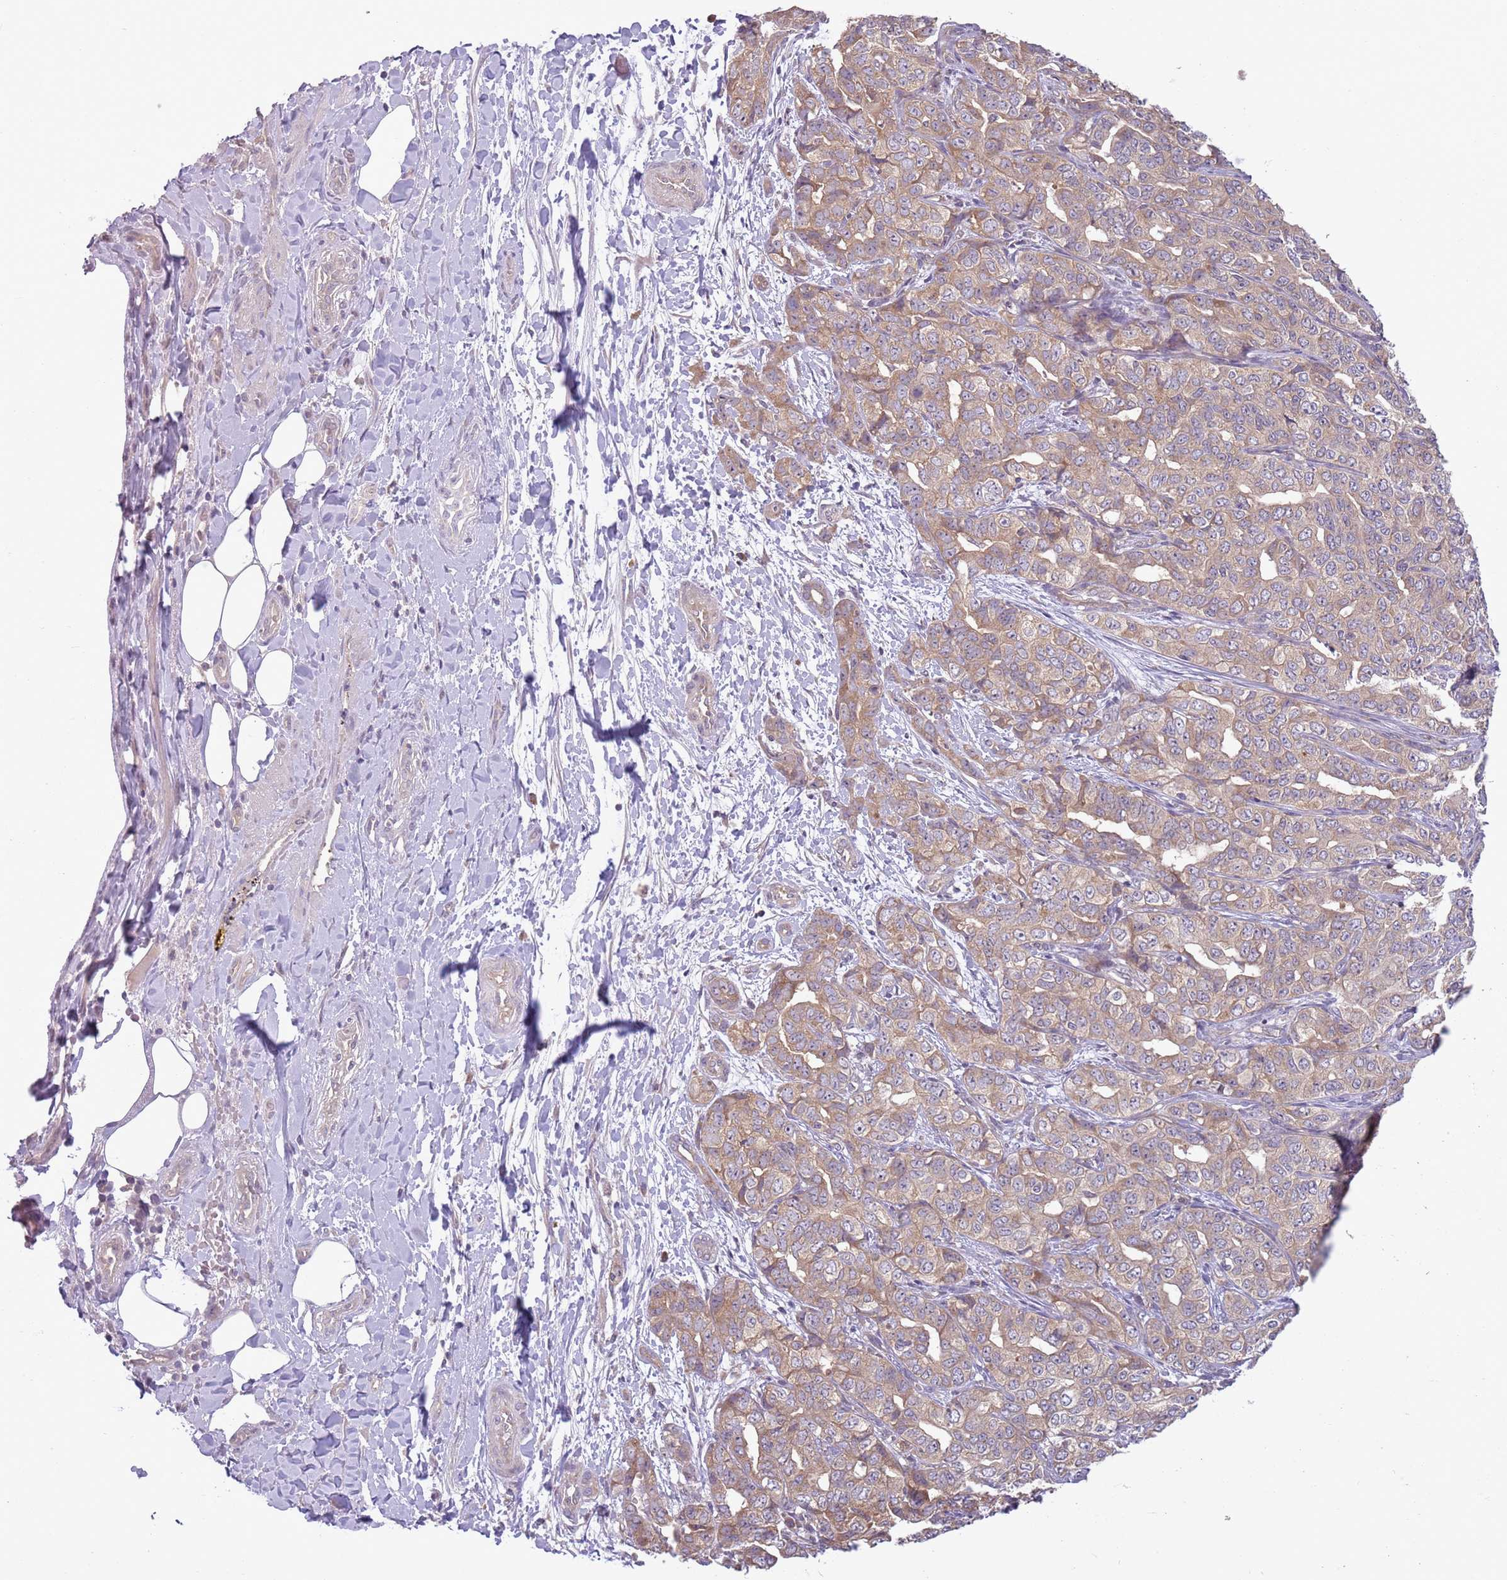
{"staining": {"intensity": "weak", "quantity": "25%-75%", "location": "cytoplasmic/membranous"}, "tissue": "liver cancer", "cell_type": "Tumor cells", "image_type": "cancer", "snomed": [{"axis": "morphology", "description": "Cholangiocarcinoma"}, {"axis": "topography", "description": "Liver"}], "caption": "A high-resolution histopathology image shows IHC staining of liver cholangiocarcinoma, which exhibits weak cytoplasmic/membranous staining in approximately 25%-75% of tumor cells.", "gene": "SKOR2", "patient": {"sex": "male", "age": 59}}